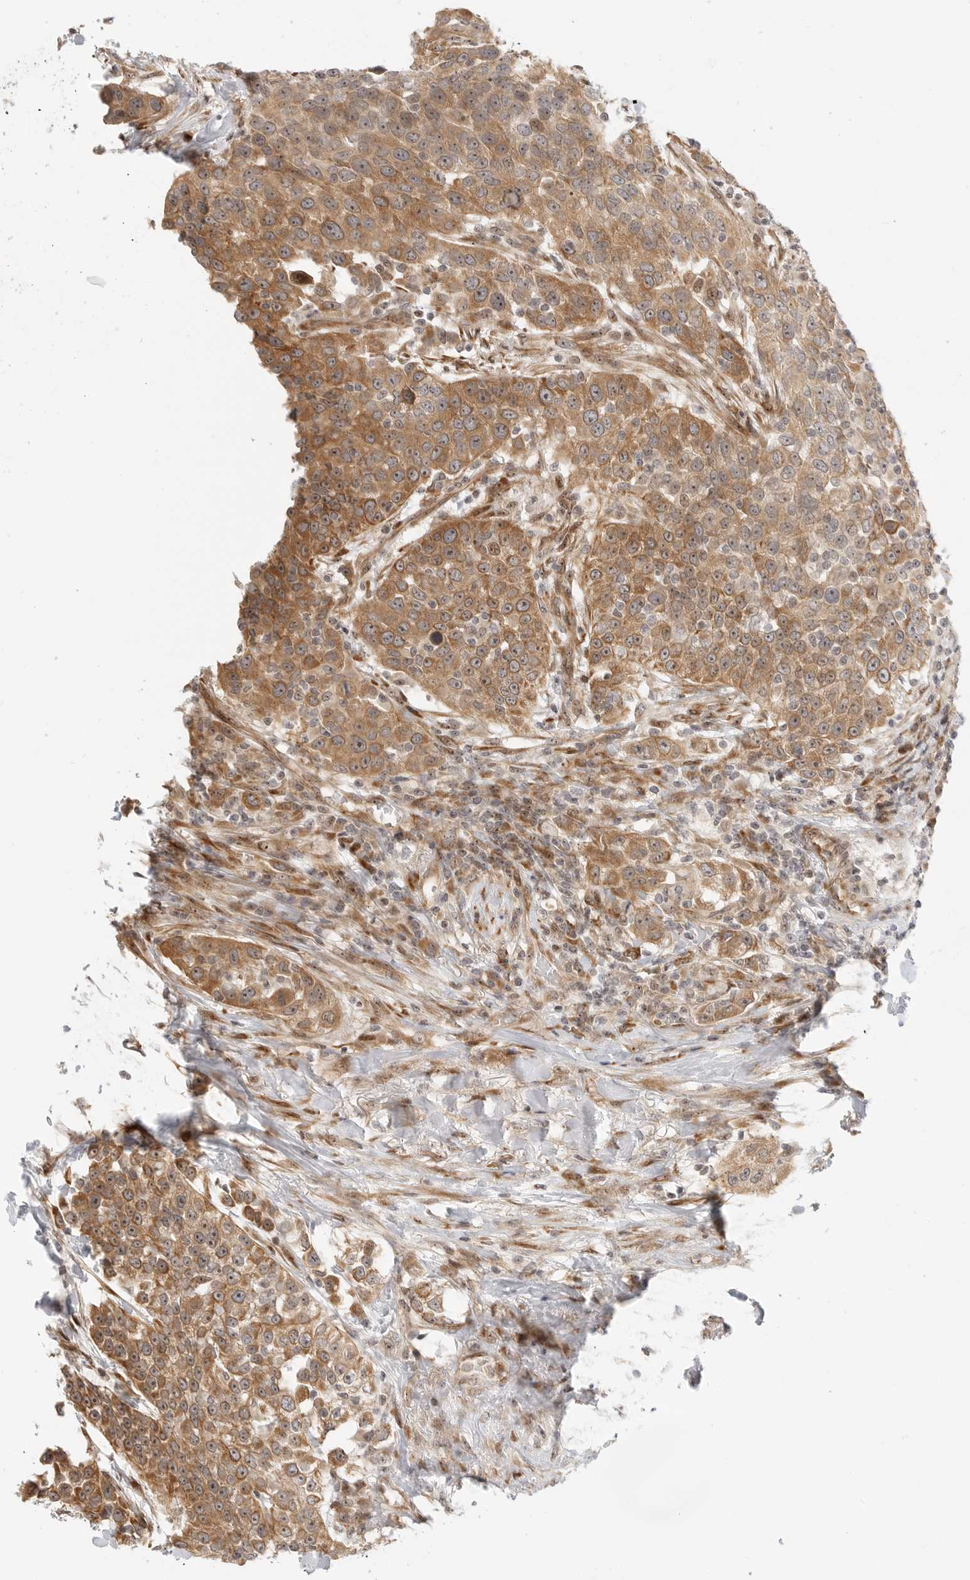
{"staining": {"intensity": "moderate", "quantity": ">75%", "location": "cytoplasmic/membranous,nuclear"}, "tissue": "urothelial cancer", "cell_type": "Tumor cells", "image_type": "cancer", "snomed": [{"axis": "morphology", "description": "Urothelial carcinoma, High grade"}, {"axis": "topography", "description": "Urinary bladder"}], "caption": "High-power microscopy captured an immunohistochemistry (IHC) micrograph of urothelial carcinoma (high-grade), revealing moderate cytoplasmic/membranous and nuclear positivity in approximately >75% of tumor cells.", "gene": "DSCC1", "patient": {"sex": "female", "age": 80}}